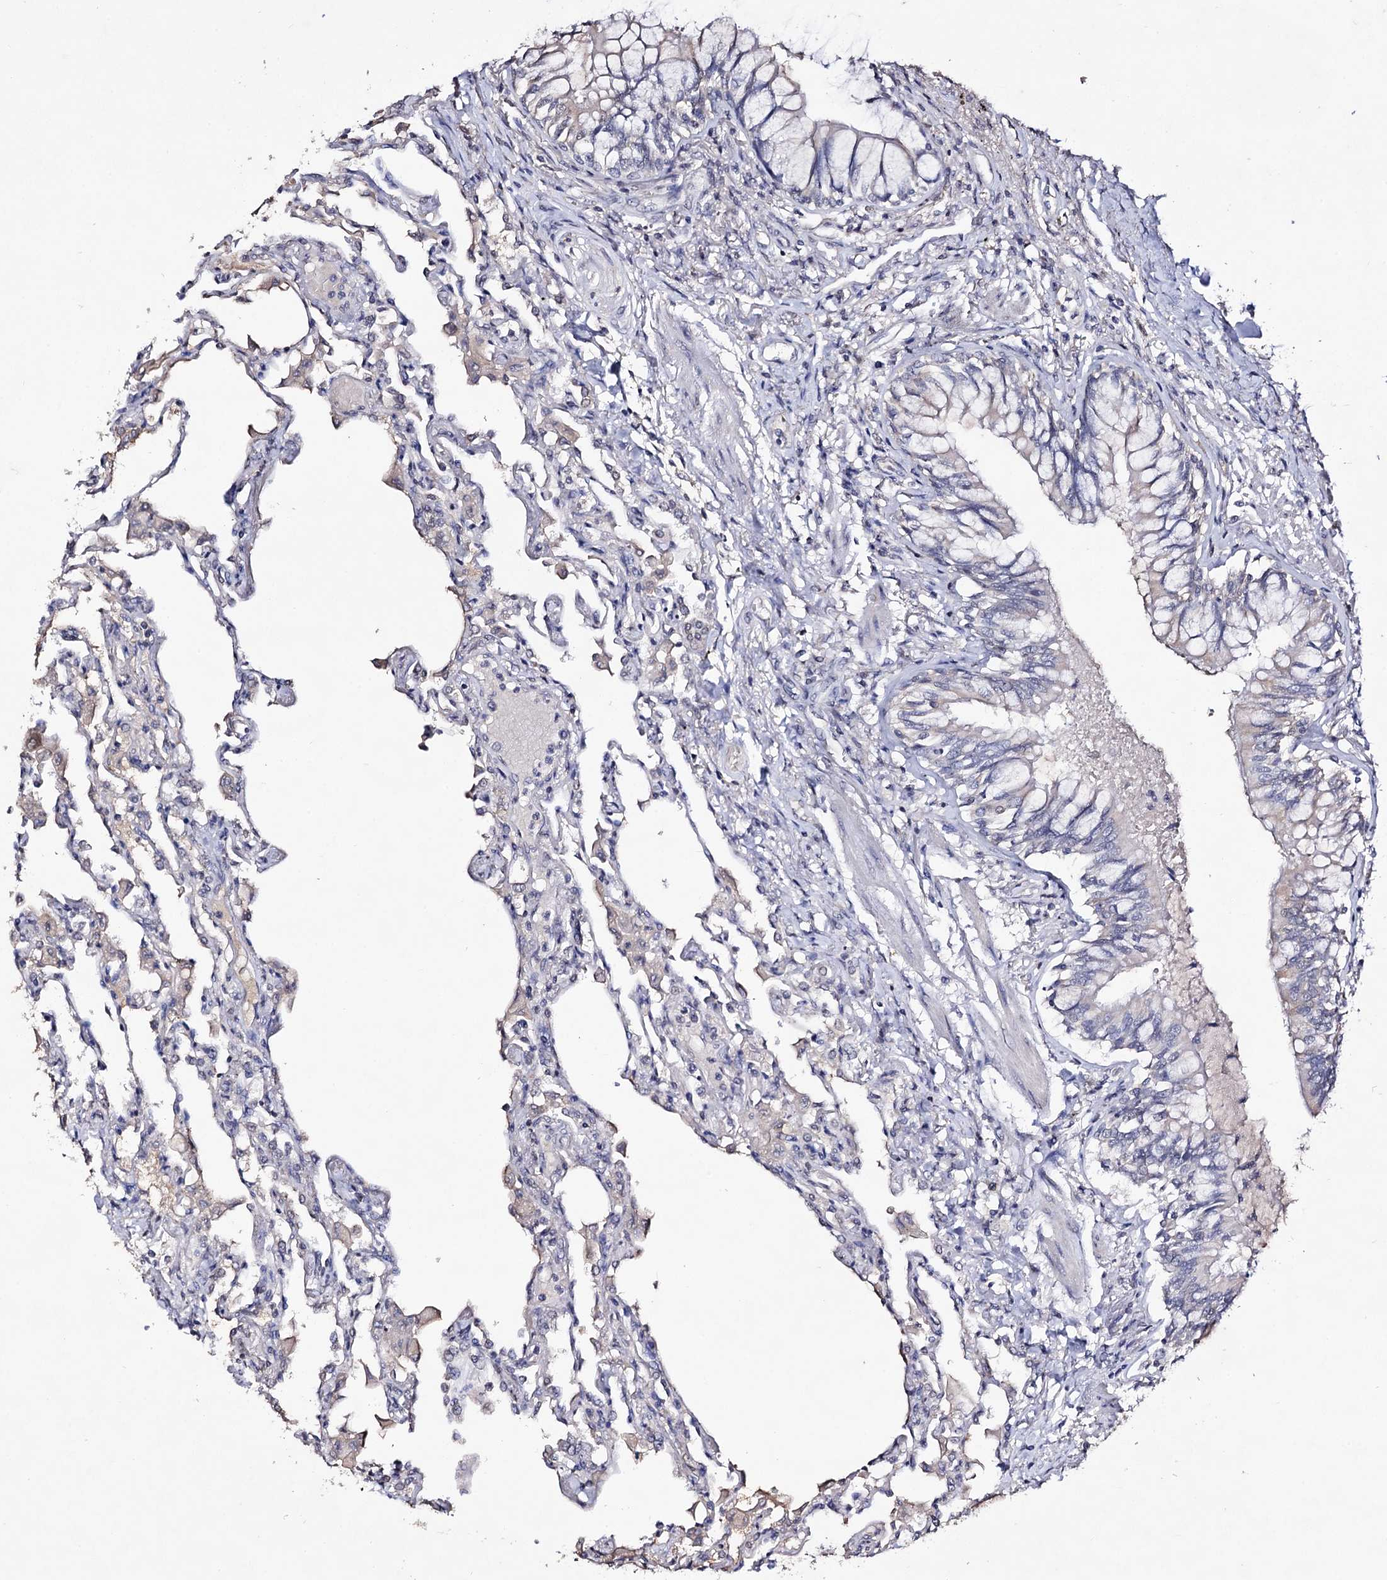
{"staining": {"intensity": "negative", "quantity": "none", "location": "none"}, "tissue": "lung", "cell_type": "Alveolar cells", "image_type": "normal", "snomed": [{"axis": "morphology", "description": "Normal tissue, NOS"}, {"axis": "topography", "description": "Bronchus"}, {"axis": "topography", "description": "Lung"}], "caption": "Immunohistochemistry of normal human lung exhibits no positivity in alveolar cells.", "gene": "PLIN1", "patient": {"sex": "female", "age": 49}}